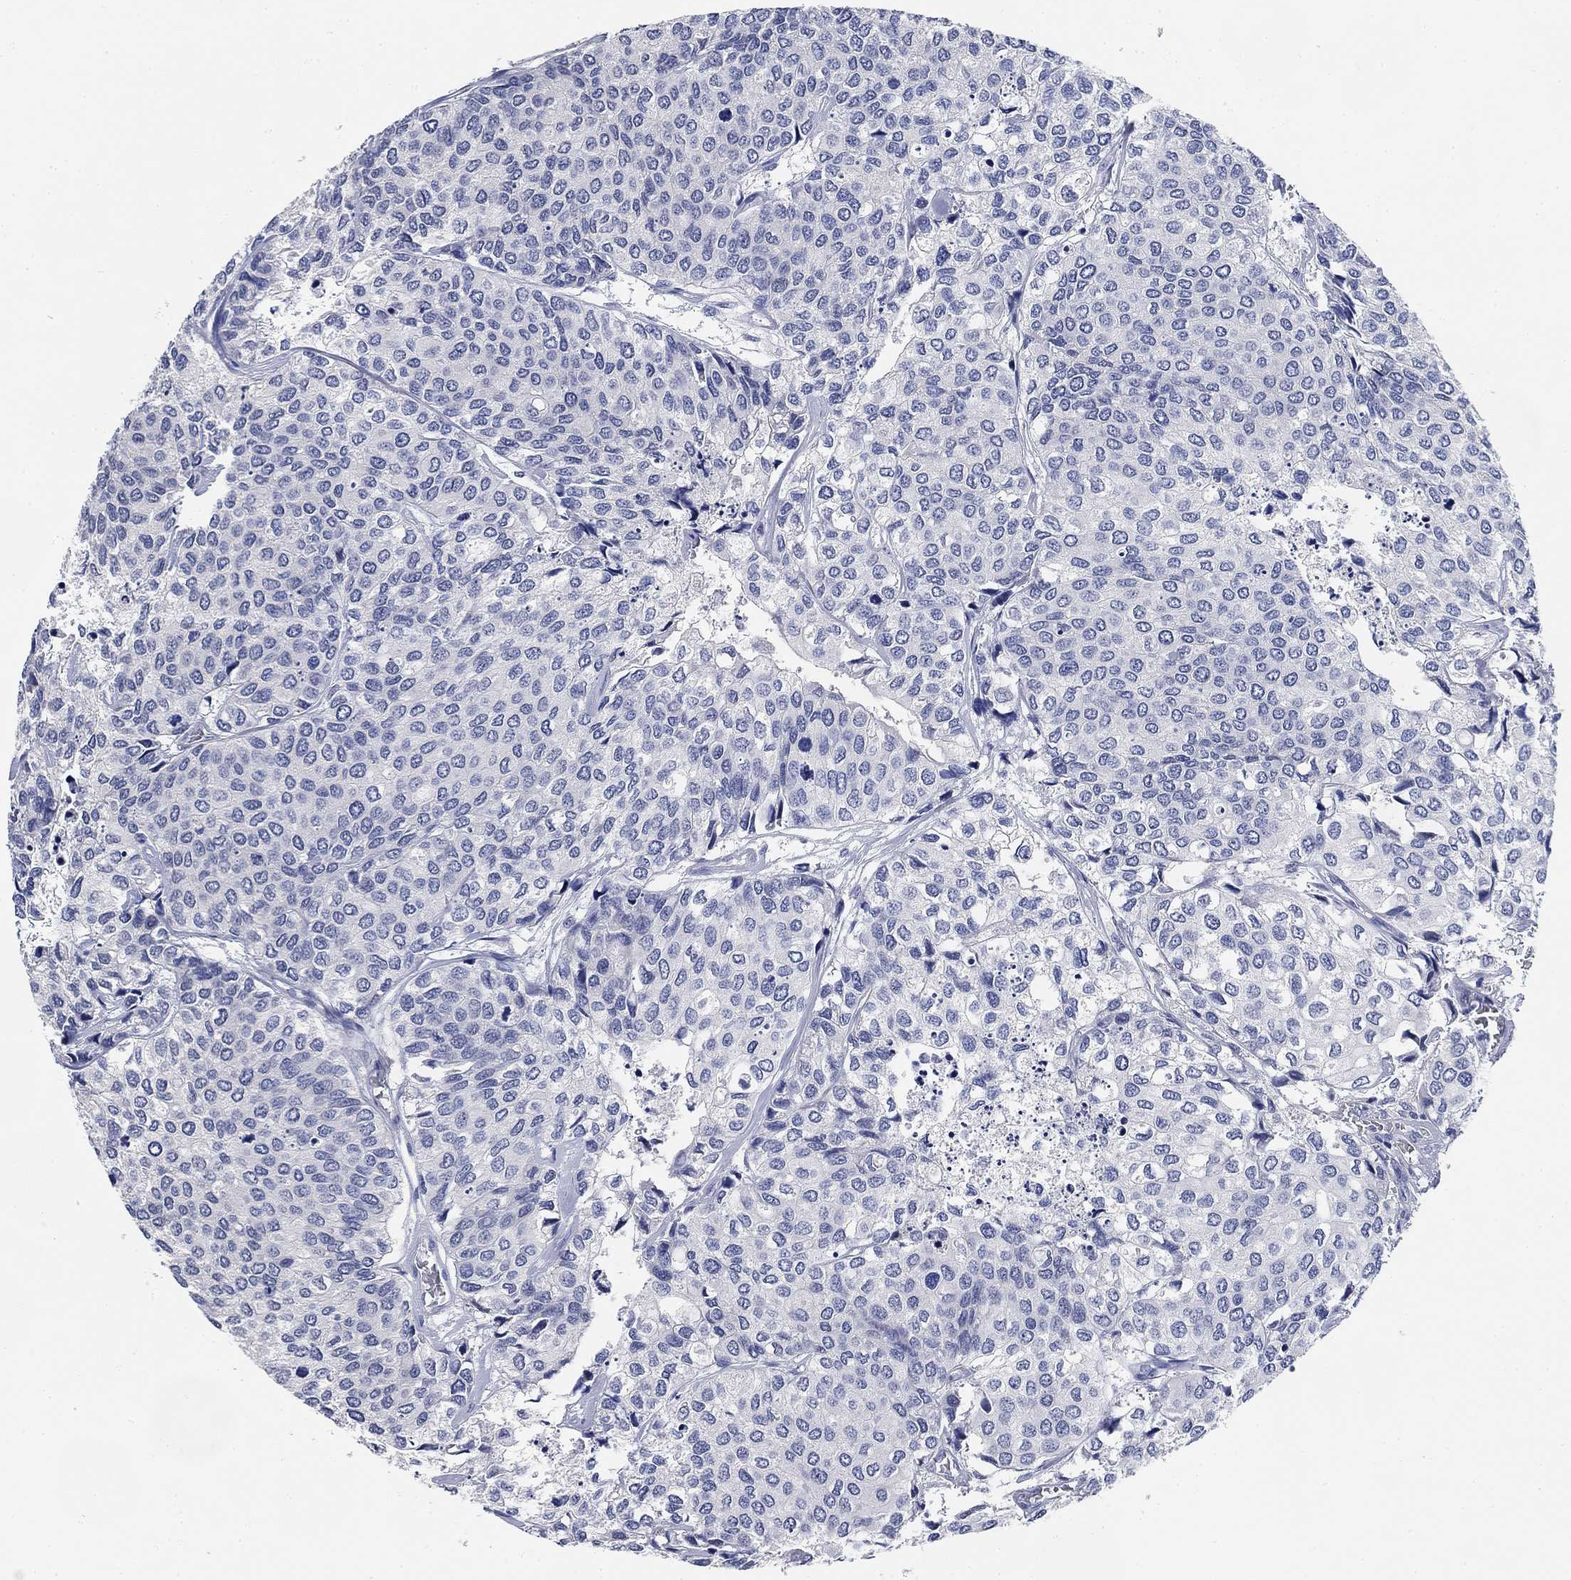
{"staining": {"intensity": "negative", "quantity": "none", "location": "none"}, "tissue": "urothelial cancer", "cell_type": "Tumor cells", "image_type": "cancer", "snomed": [{"axis": "morphology", "description": "Urothelial carcinoma, High grade"}, {"axis": "topography", "description": "Urinary bladder"}], "caption": "High power microscopy photomicrograph of an immunohistochemistry (IHC) photomicrograph of urothelial cancer, revealing no significant staining in tumor cells. (Immunohistochemistry, brightfield microscopy, high magnification).", "gene": "DAZL", "patient": {"sex": "male", "age": 73}}